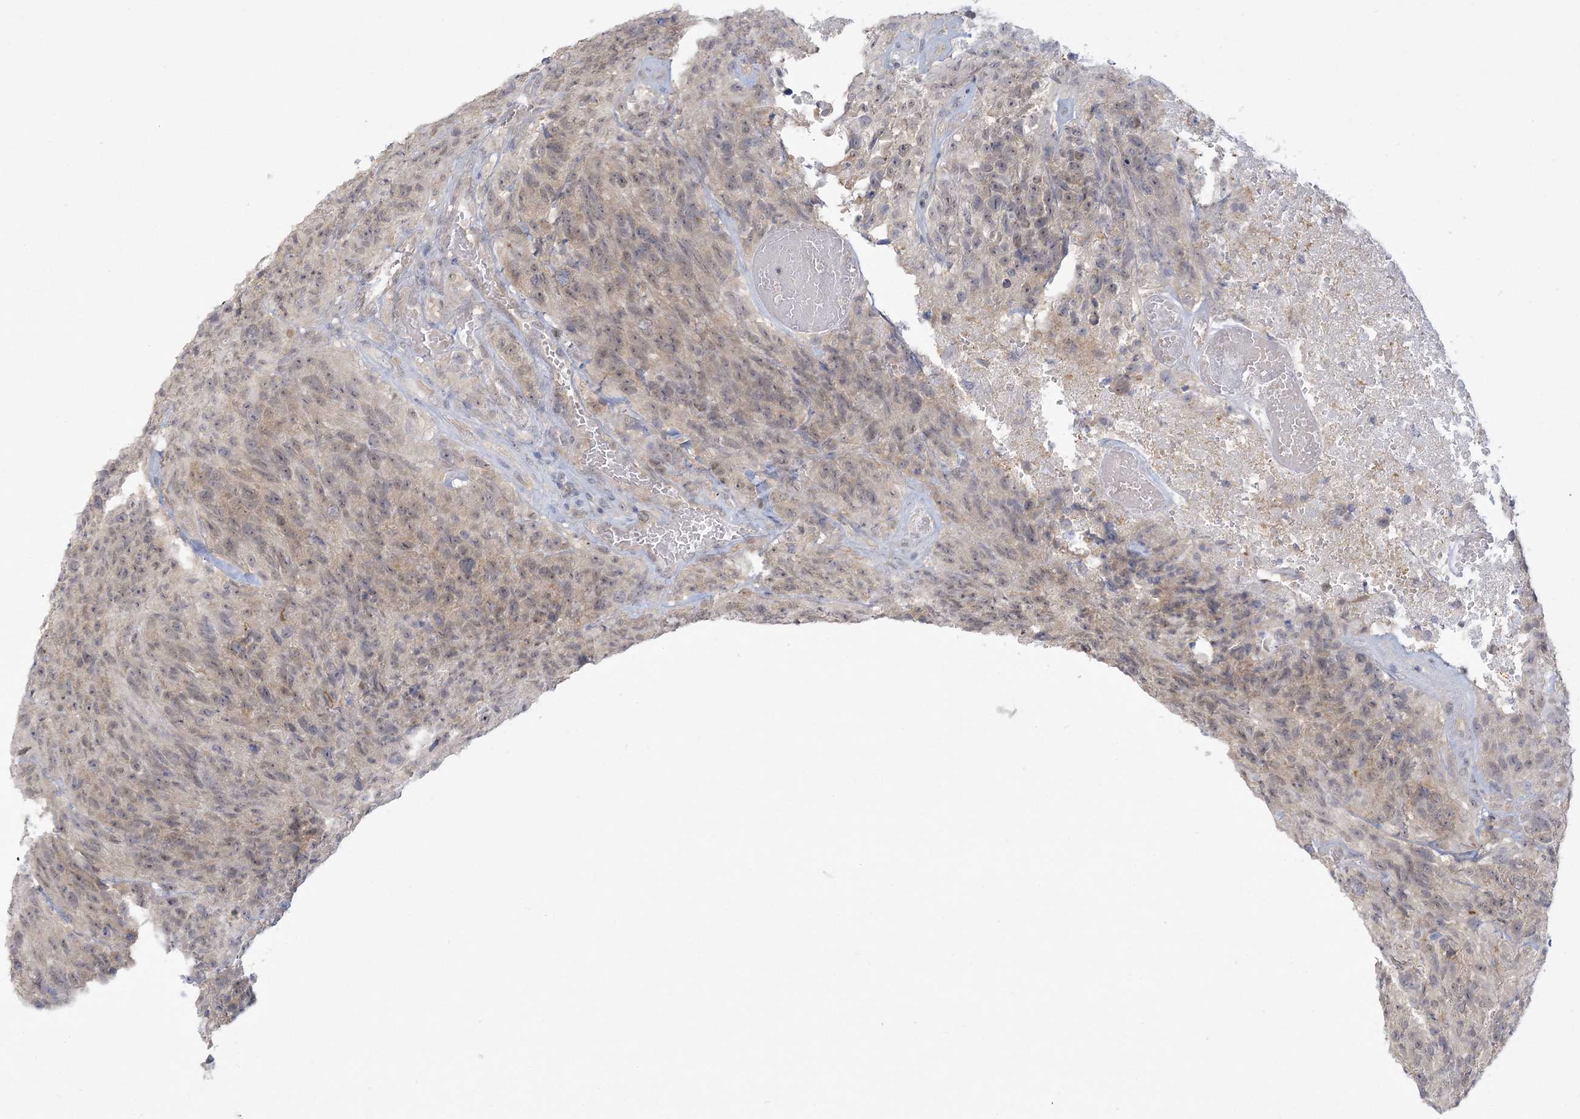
{"staining": {"intensity": "weak", "quantity": "25%-75%", "location": "cytoplasmic/membranous,nuclear"}, "tissue": "glioma", "cell_type": "Tumor cells", "image_type": "cancer", "snomed": [{"axis": "morphology", "description": "Glioma, malignant, High grade"}, {"axis": "topography", "description": "Brain"}], "caption": "IHC image of neoplastic tissue: human malignant high-grade glioma stained using immunohistochemistry (IHC) demonstrates low levels of weak protein expression localized specifically in the cytoplasmic/membranous and nuclear of tumor cells, appearing as a cytoplasmic/membranous and nuclear brown color.", "gene": "ANKS1A", "patient": {"sex": "male", "age": 69}}